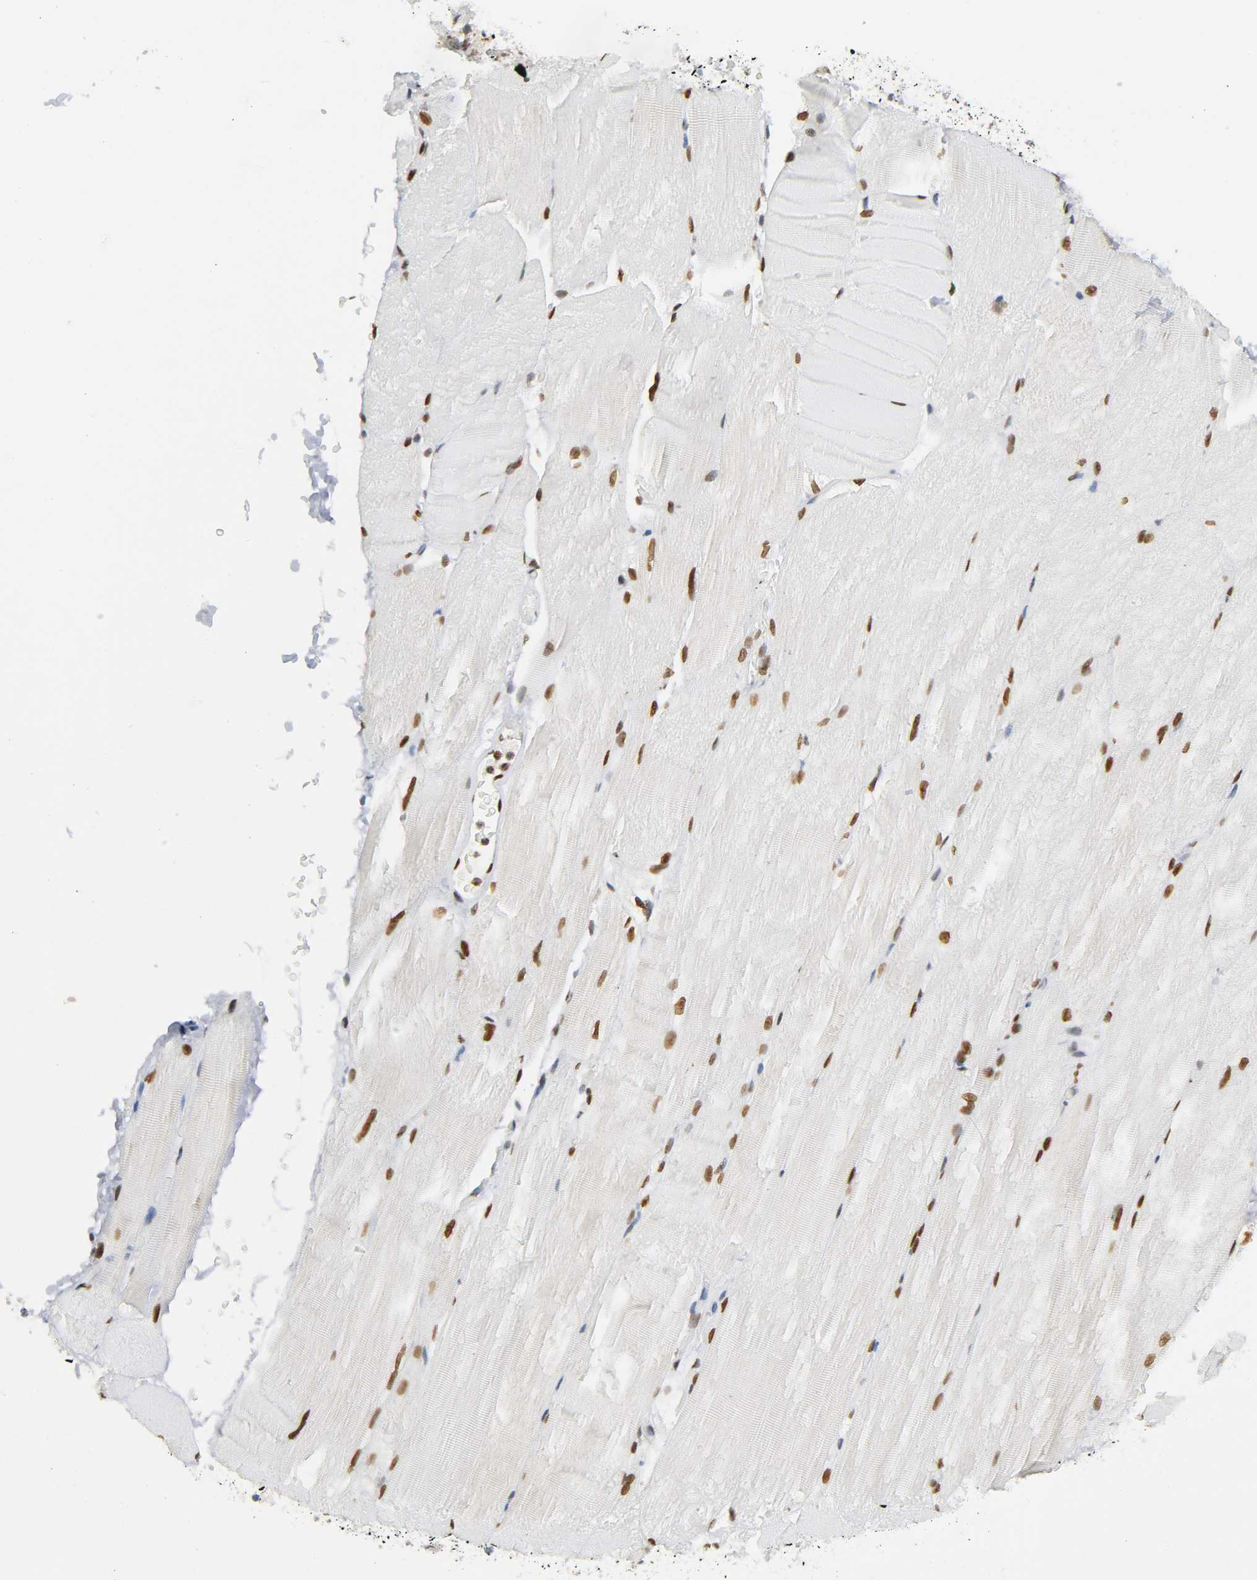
{"staining": {"intensity": "strong", "quantity": ">75%", "location": "nuclear"}, "tissue": "skeletal muscle", "cell_type": "Myocytes", "image_type": "normal", "snomed": [{"axis": "morphology", "description": "Normal tissue, NOS"}, {"axis": "topography", "description": "Skeletal muscle"}, {"axis": "topography", "description": "Parathyroid gland"}], "caption": "Immunohistochemistry of unremarkable skeletal muscle displays high levels of strong nuclear positivity in about >75% of myocytes. (DAB (3,3'-diaminobenzidine) IHC, brown staining for protein, blue staining for nuclei).", "gene": "SUMO1", "patient": {"sex": "female", "age": 37}}